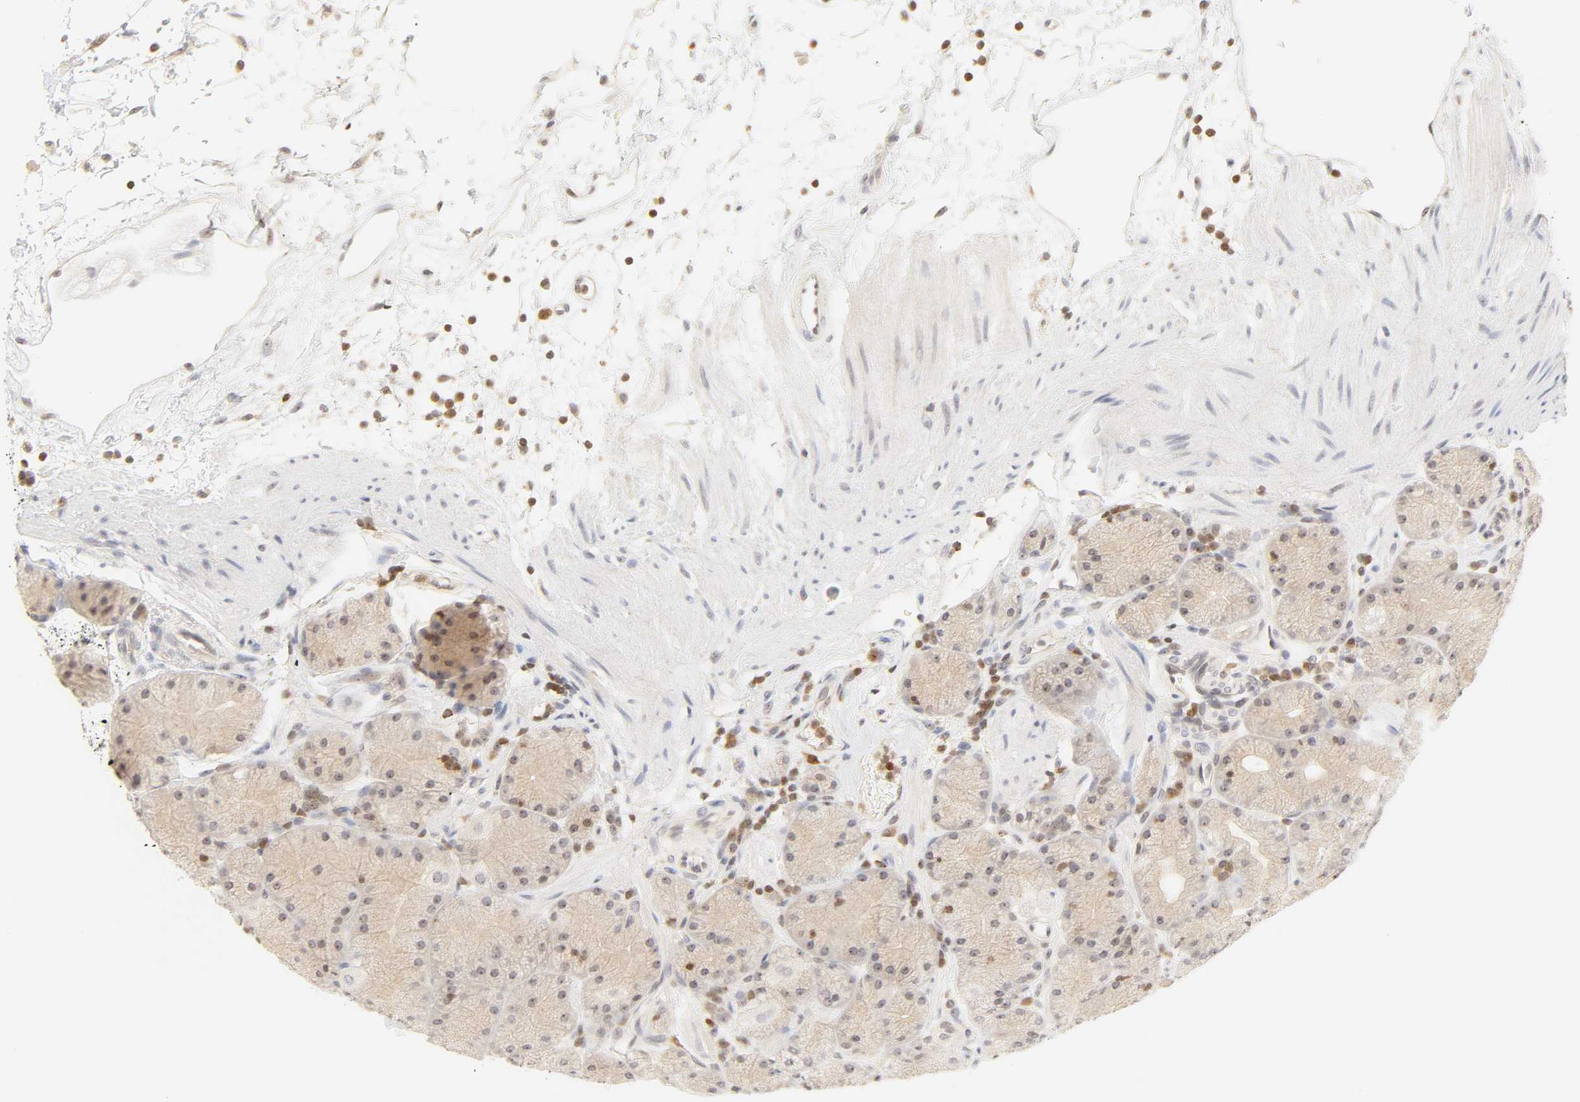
{"staining": {"intensity": "weak", "quantity": "25%-75%", "location": "cytoplasmic/membranous"}, "tissue": "stomach", "cell_type": "Glandular cells", "image_type": "normal", "snomed": [{"axis": "morphology", "description": "Normal tissue, NOS"}, {"axis": "topography", "description": "Stomach, upper"}, {"axis": "topography", "description": "Stomach"}], "caption": "IHC staining of benign stomach, which exhibits low levels of weak cytoplasmic/membranous positivity in approximately 25%-75% of glandular cells indicating weak cytoplasmic/membranous protein expression. The staining was performed using DAB (brown) for protein detection and nuclei were counterstained in hematoxylin (blue).", "gene": "KIF2A", "patient": {"sex": "male", "age": 76}}